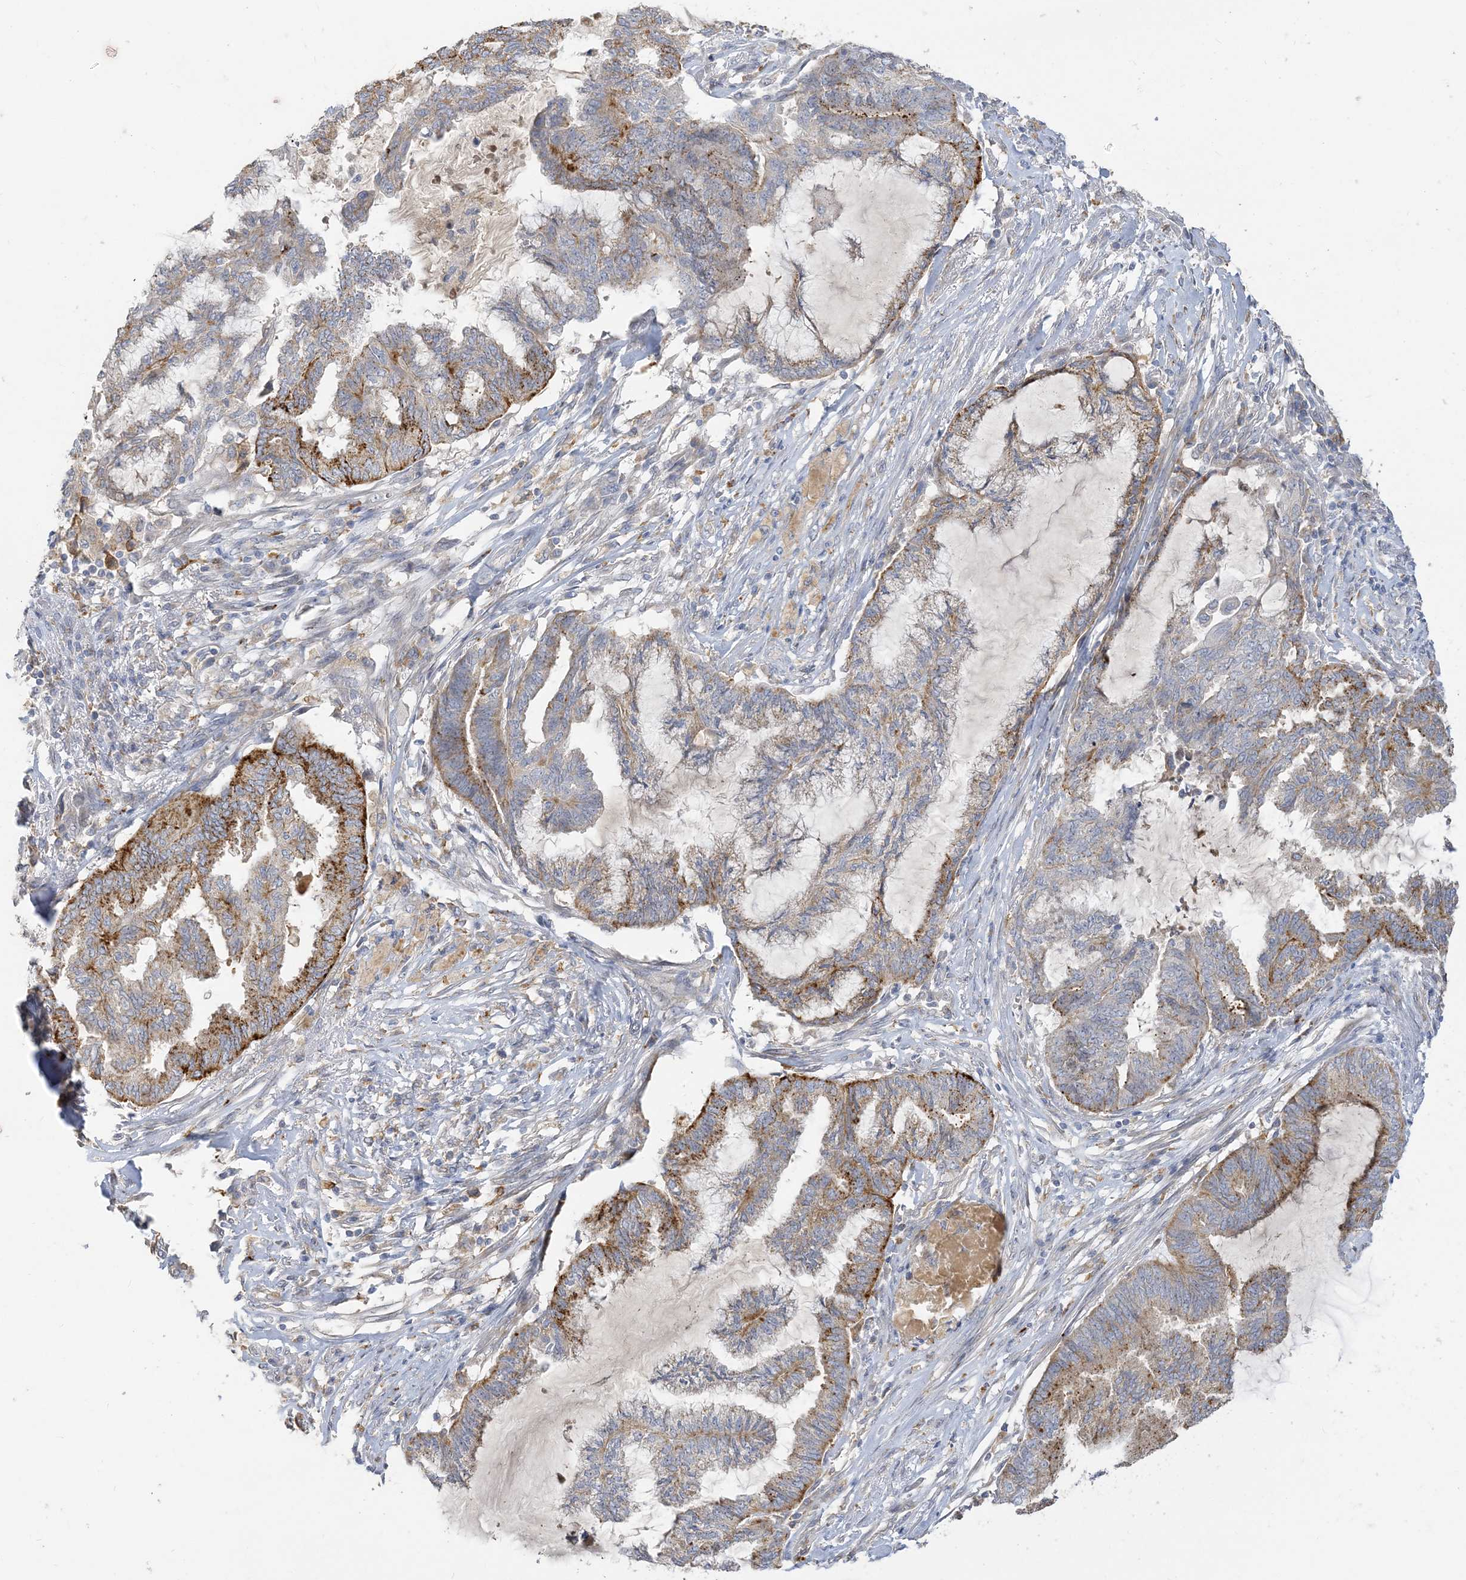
{"staining": {"intensity": "moderate", "quantity": "25%-75%", "location": "cytoplasmic/membranous"}, "tissue": "endometrial cancer", "cell_type": "Tumor cells", "image_type": "cancer", "snomed": [{"axis": "morphology", "description": "Adenocarcinoma, NOS"}, {"axis": "topography", "description": "Endometrium"}], "caption": "This is an image of immunohistochemistry staining of endometrial cancer, which shows moderate positivity in the cytoplasmic/membranous of tumor cells.", "gene": "PEAR1", "patient": {"sex": "female", "age": 86}}